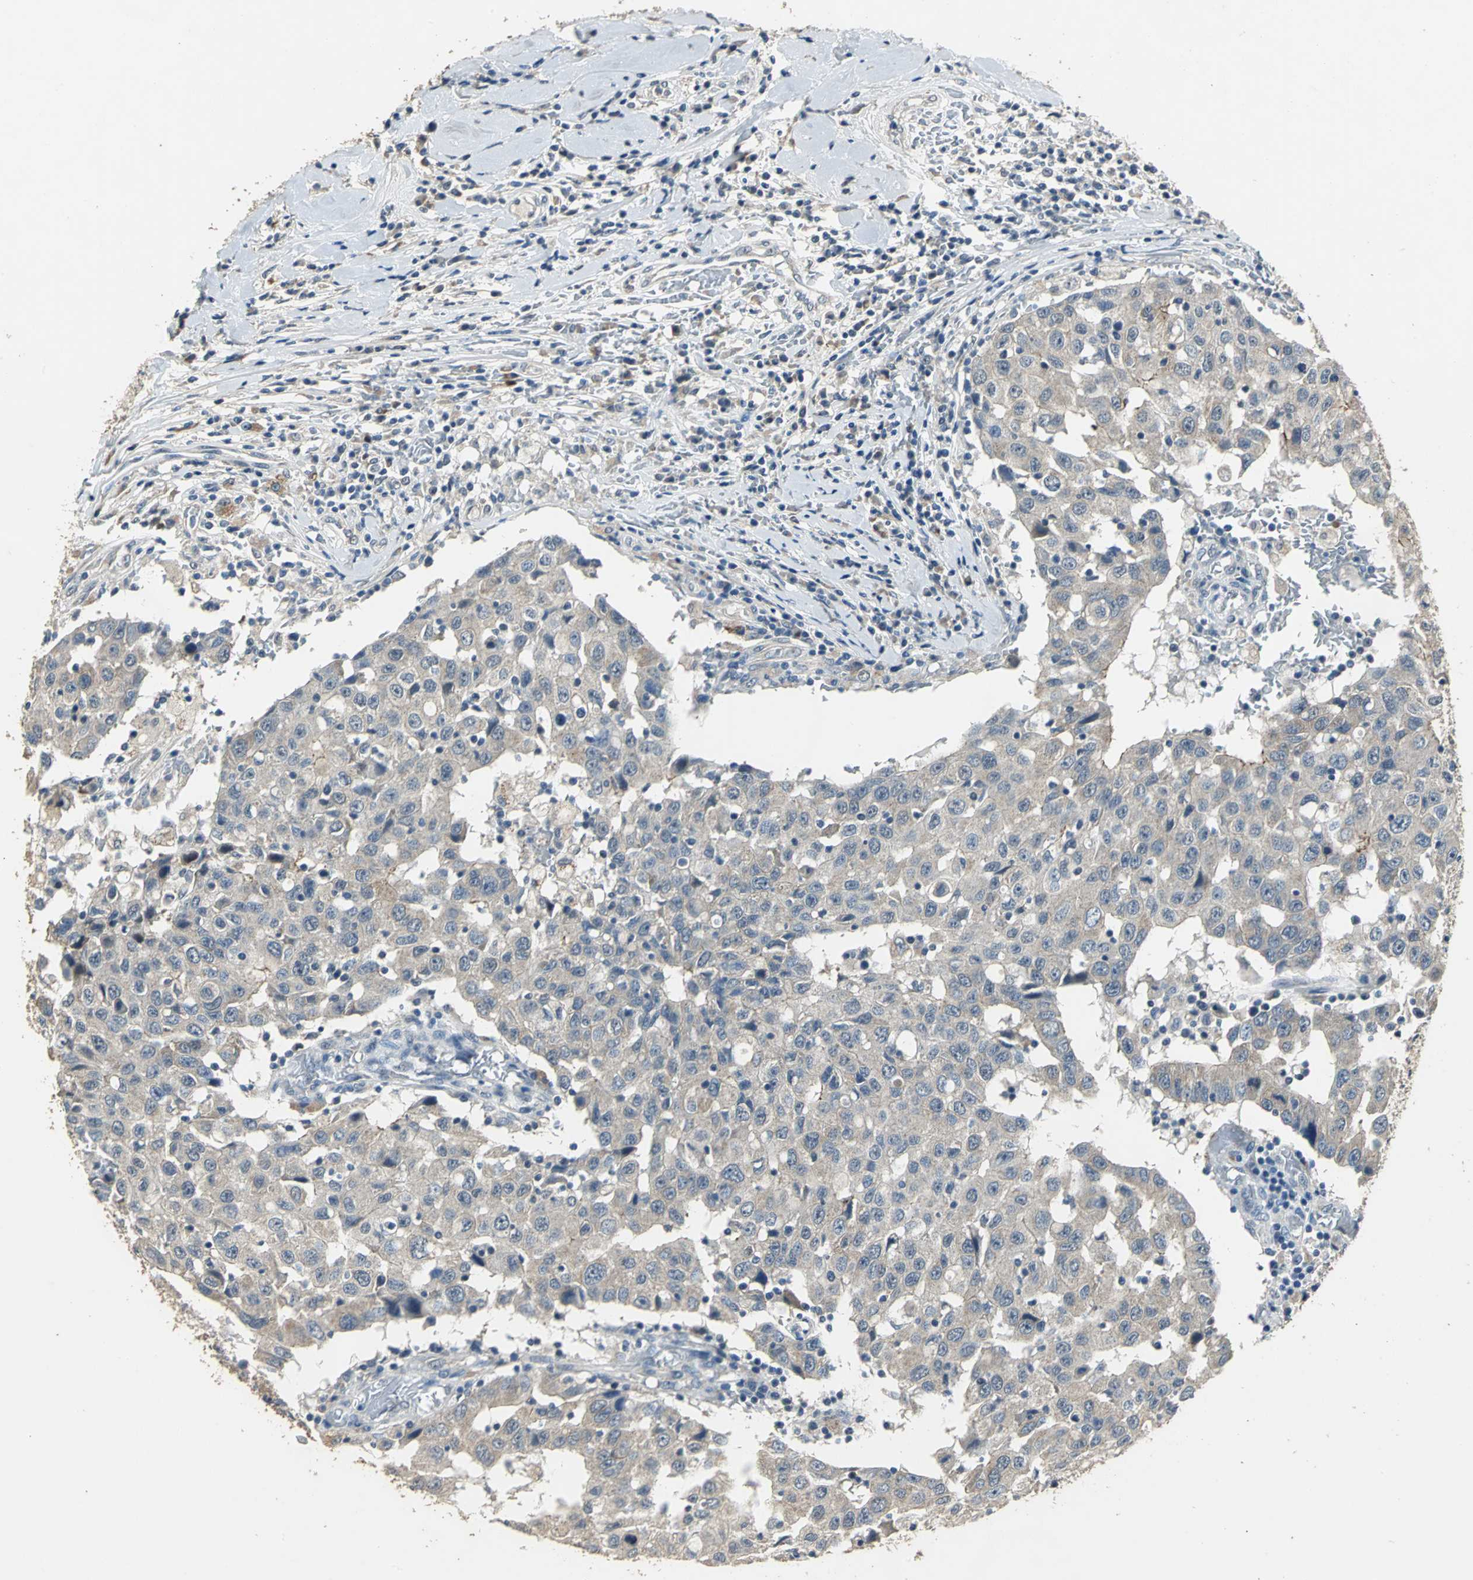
{"staining": {"intensity": "weak", "quantity": ">75%", "location": "cytoplasmic/membranous"}, "tissue": "breast cancer", "cell_type": "Tumor cells", "image_type": "cancer", "snomed": [{"axis": "morphology", "description": "Duct carcinoma"}, {"axis": "topography", "description": "Breast"}], "caption": "Tumor cells display weak cytoplasmic/membranous expression in about >75% of cells in breast cancer (intraductal carcinoma).", "gene": "OCLN", "patient": {"sex": "female", "age": 27}}